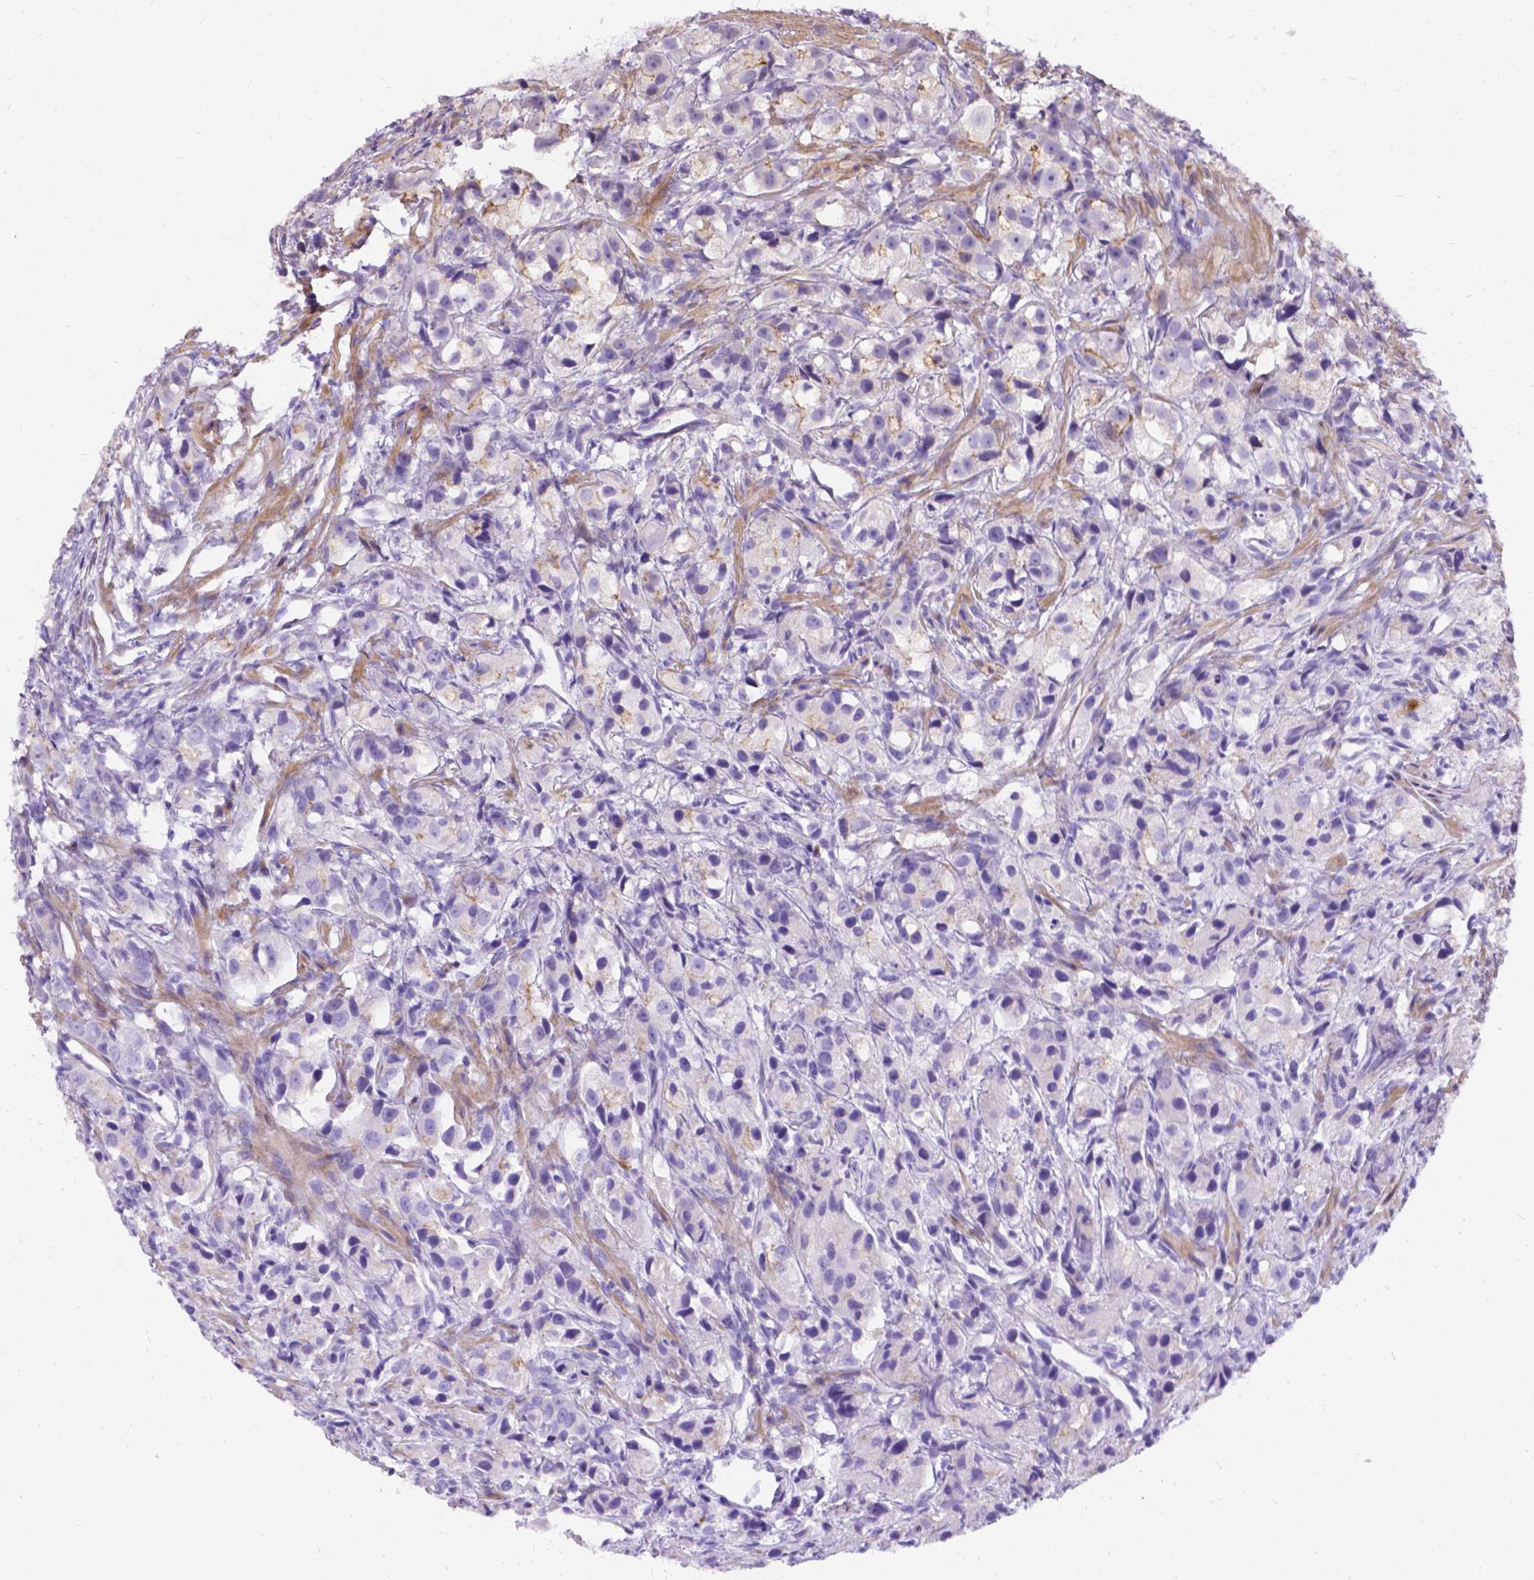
{"staining": {"intensity": "negative", "quantity": "none", "location": "none"}, "tissue": "prostate cancer", "cell_type": "Tumor cells", "image_type": "cancer", "snomed": [{"axis": "morphology", "description": "Adenocarcinoma, High grade"}, {"axis": "topography", "description": "Prostate"}], "caption": "High power microscopy photomicrograph of an immunohistochemistry (IHC) image of prostate cancer, revealing no significant positivity in tumor cells. (Immunohistochemistry (ihc), brightfield microscopy, high magnification).", "gene": "PALS1", "patient": {"sex": "male", "age": 75}}